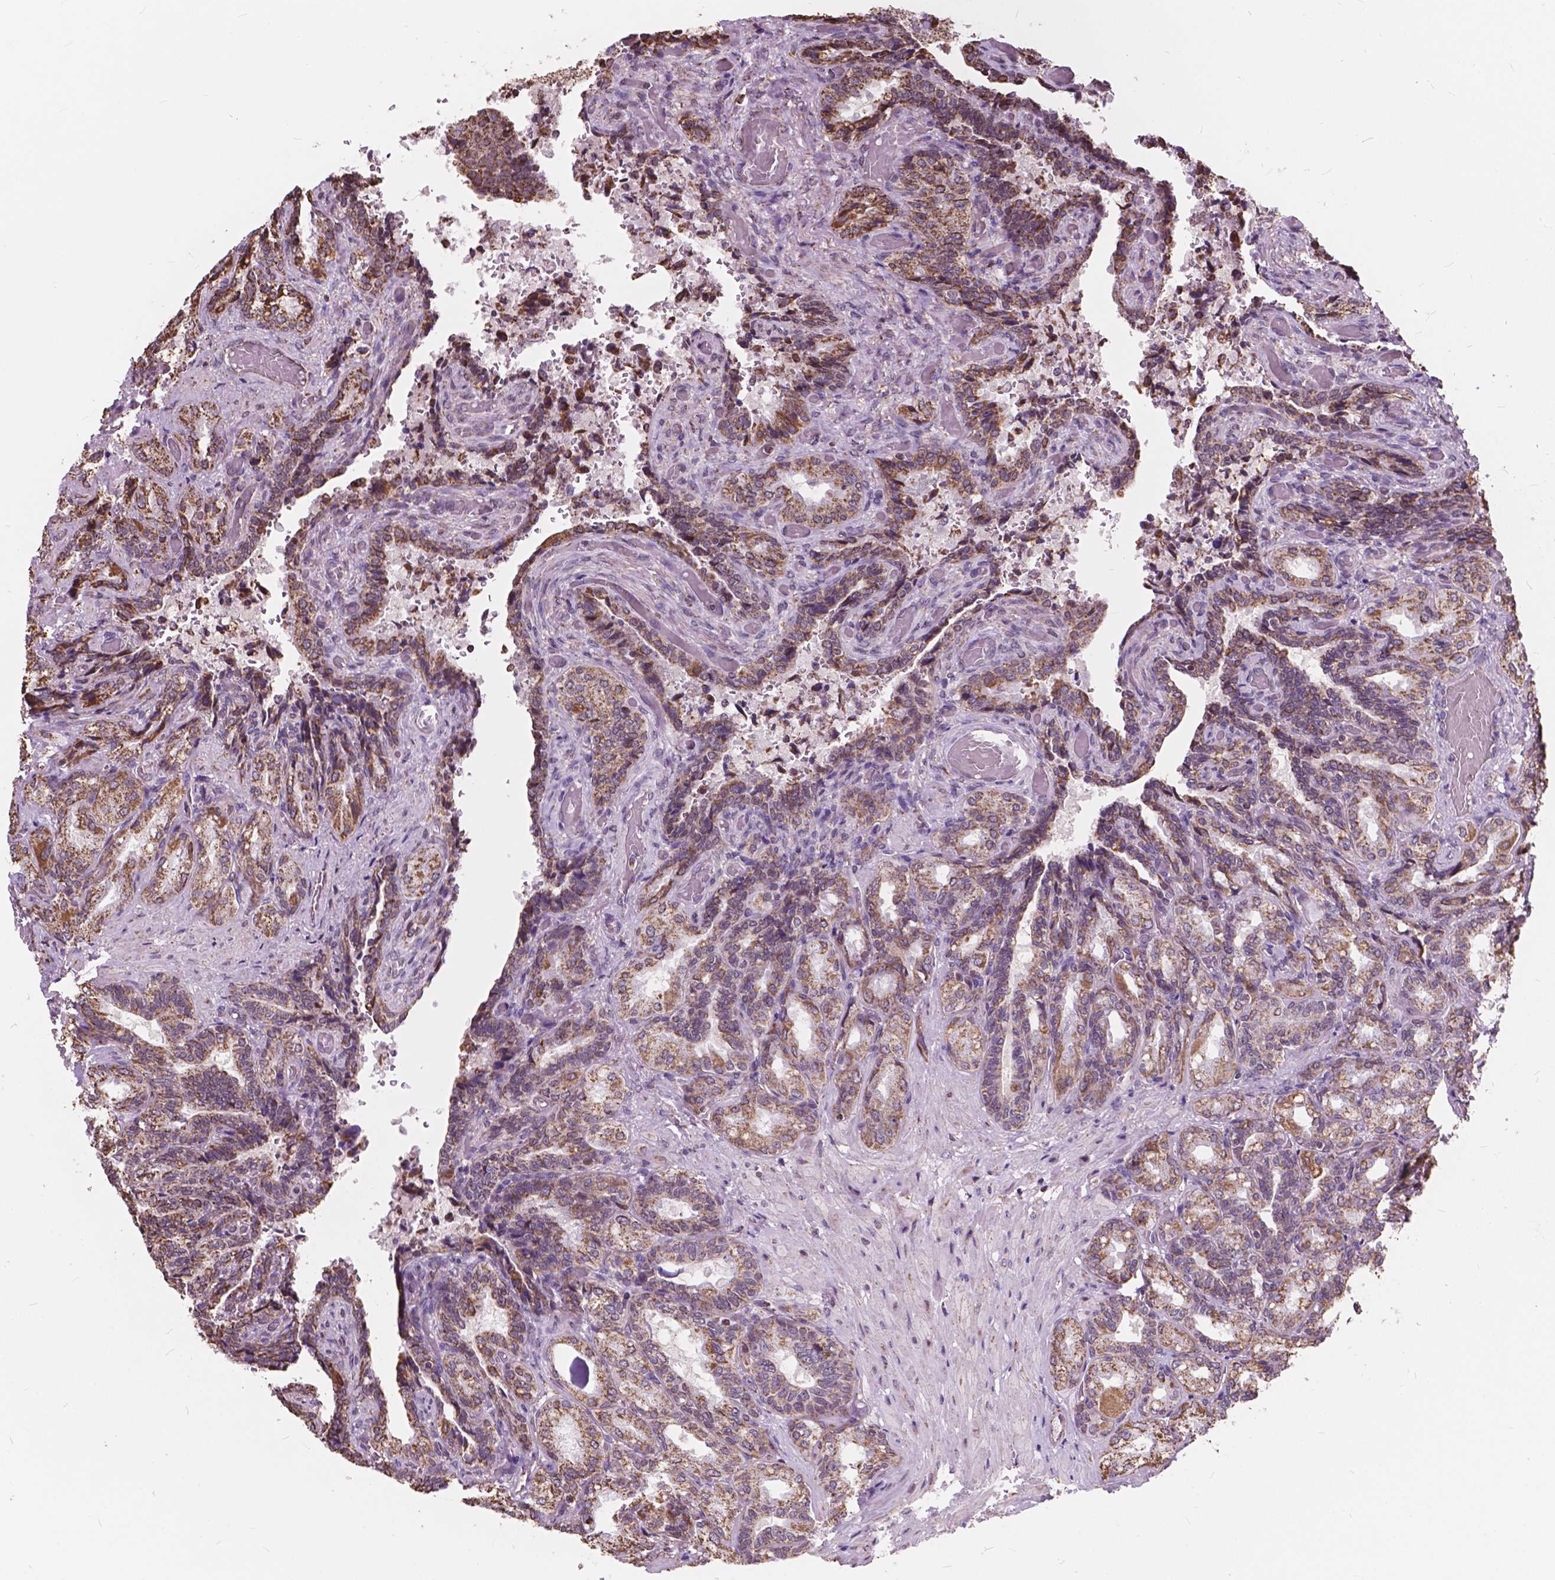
{"staining": {"intensity": "moderate", "quantity": ">75%", "location": "cytoplasmic/membranous"}, "tissue": "seminal vesicle", "cell_type": "Glandular cells", "image_type": "normal", "snomed": [{"axis": "morphology", "description": "Normal tissue, NOS"}, {"axis": "topography", "description": "Seminal veicle"}], "caption": "The image exhibits staining of normal seminal vesicle, revealing moderate cytoplasmic/membranous protein staining (brown color) within glandular cells. The protein of interest is shown in brown color, while the nuclei are stained blue.", "gene": "SCOC", "patient": {"sex": "male", "age": 68}}